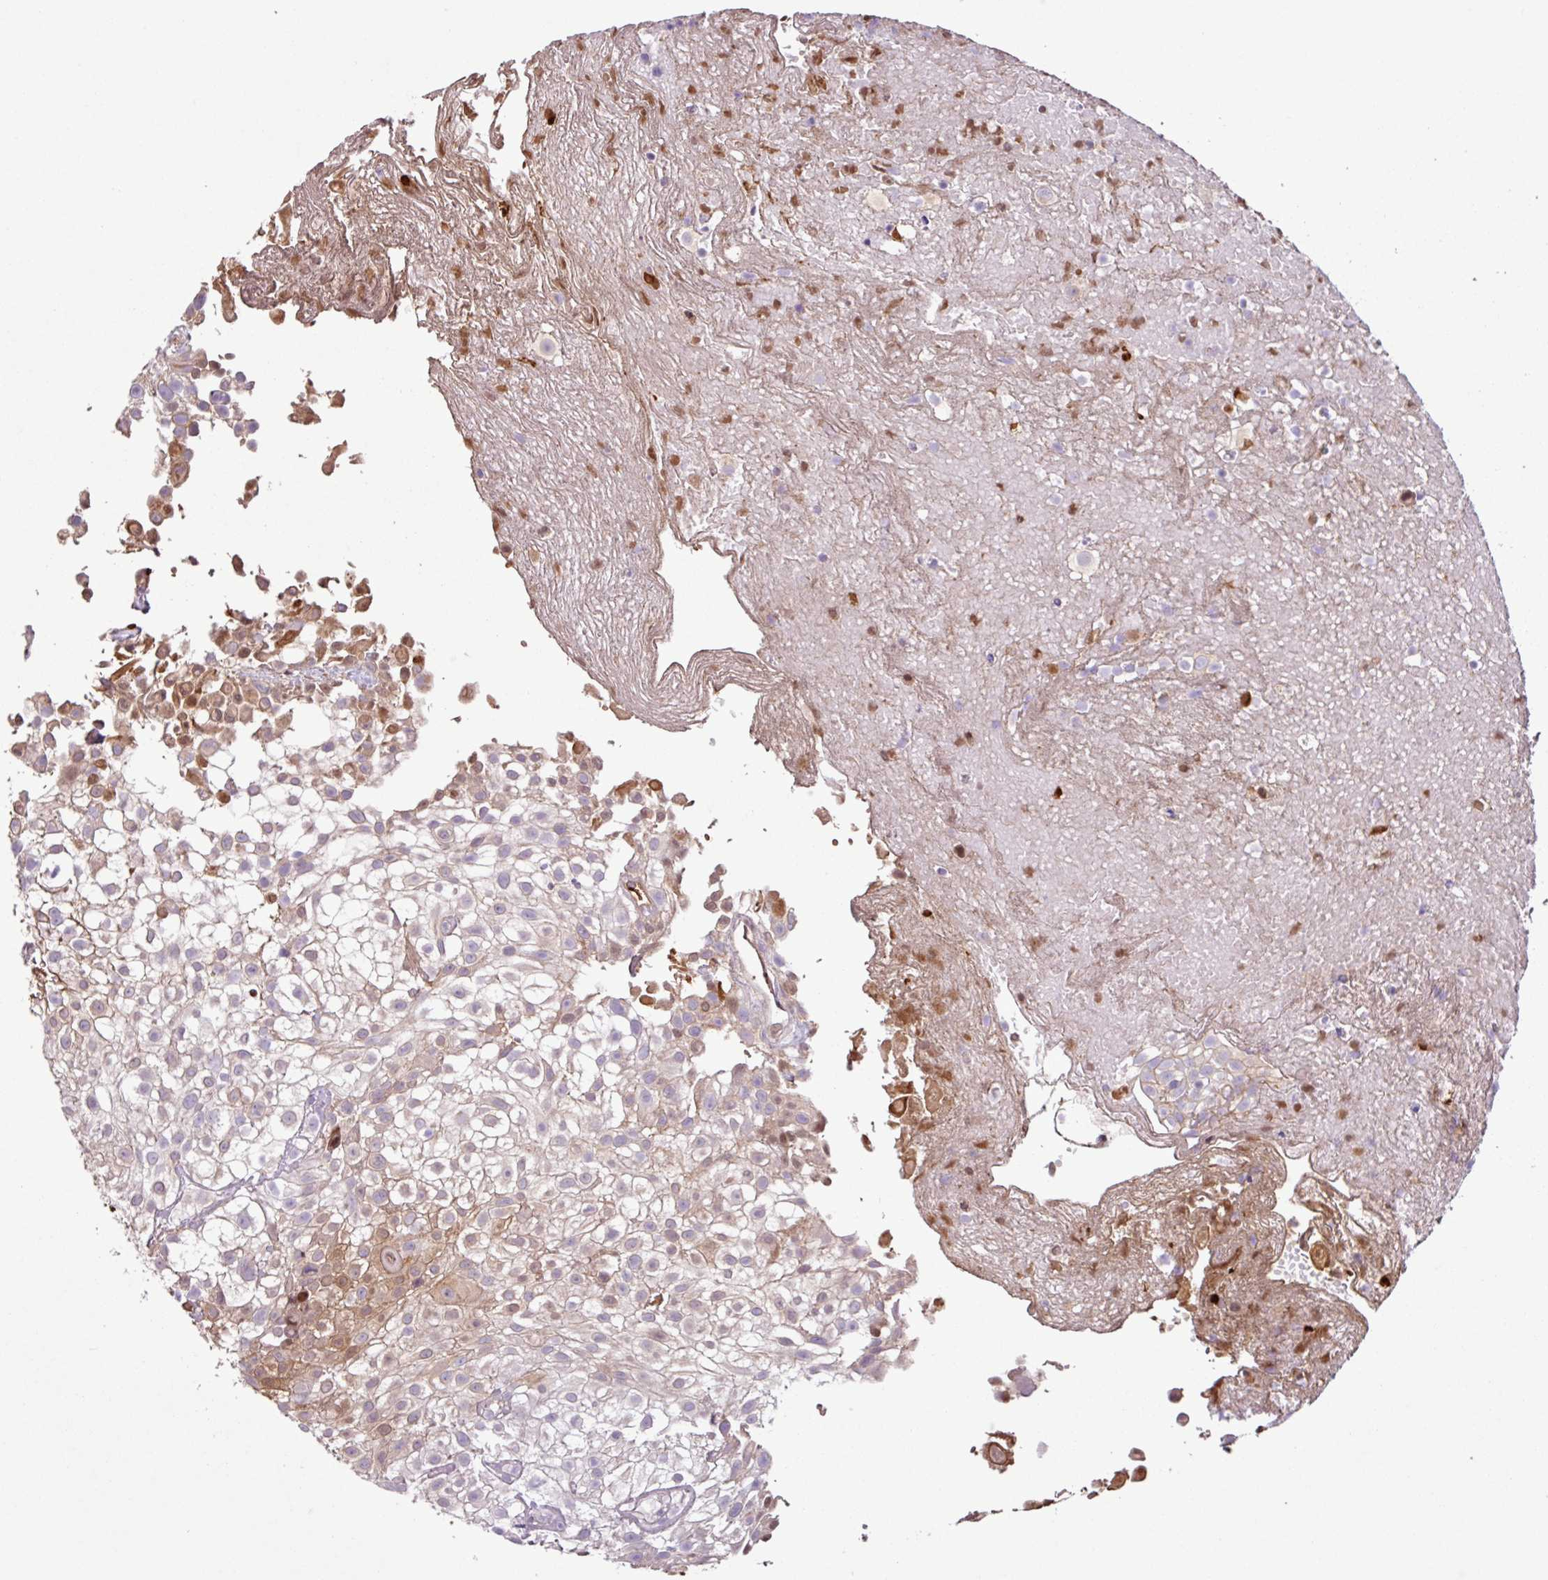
{"staining": {"intensity": "weak", "quantity": "<25%", "location": "cytoplasmic/membranous"}, "tissue": "urothelial cancer", "cell_type": "Tumor cells", "image_type": "cancer", "snomed": [{"axis": "morphology", "description": "Urothelial carcinoma, High grade"}, {"axis": "topography", "description": "Urinary bladder"}], "caption": "The immunohistochemistry photomicrograph has no significant staining in tumor cells of urothelial carcinoma (high-grade) tissue. (IHC, brightfield microscopy, high magnification).", "gene": "C4B", "patient": {"sex": "male", "age": 56}}